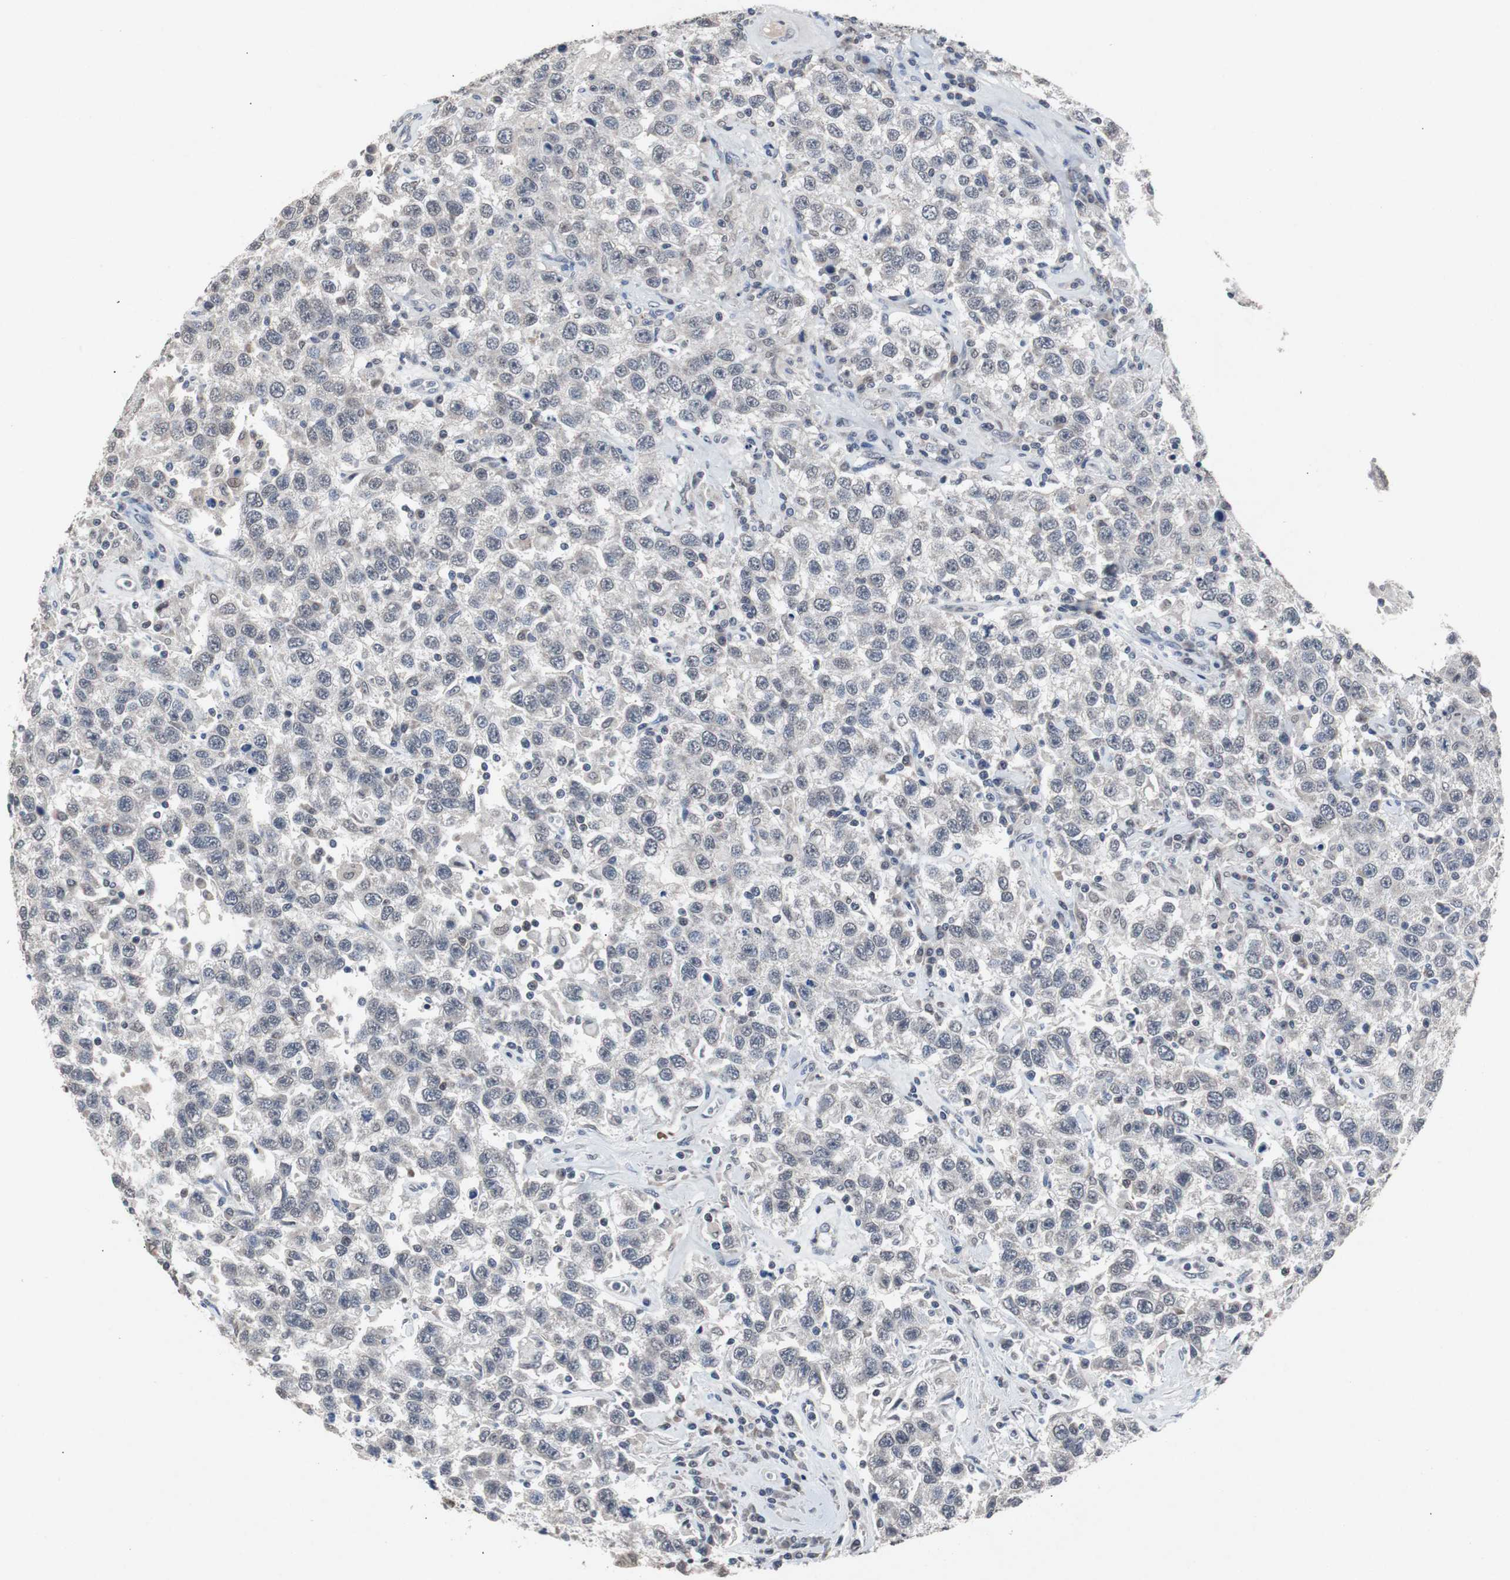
{"staining": {"intensity": "negative", "quantity": "none", "location": "none"}, "tissue": "testis cancer", "cell_type": "Tumor cells", "image_type": "cancer", "snomed": [{"axis": "morphology", "description": "Seminoma, NOS"}, {"axis": "topography", "description": "Testis"}], "caption": "The photomicrograph shows no significant expression in tumor cells of testis cancer.", "gene": "RBM47", "patient": {"sex": "male", "age": 41}}